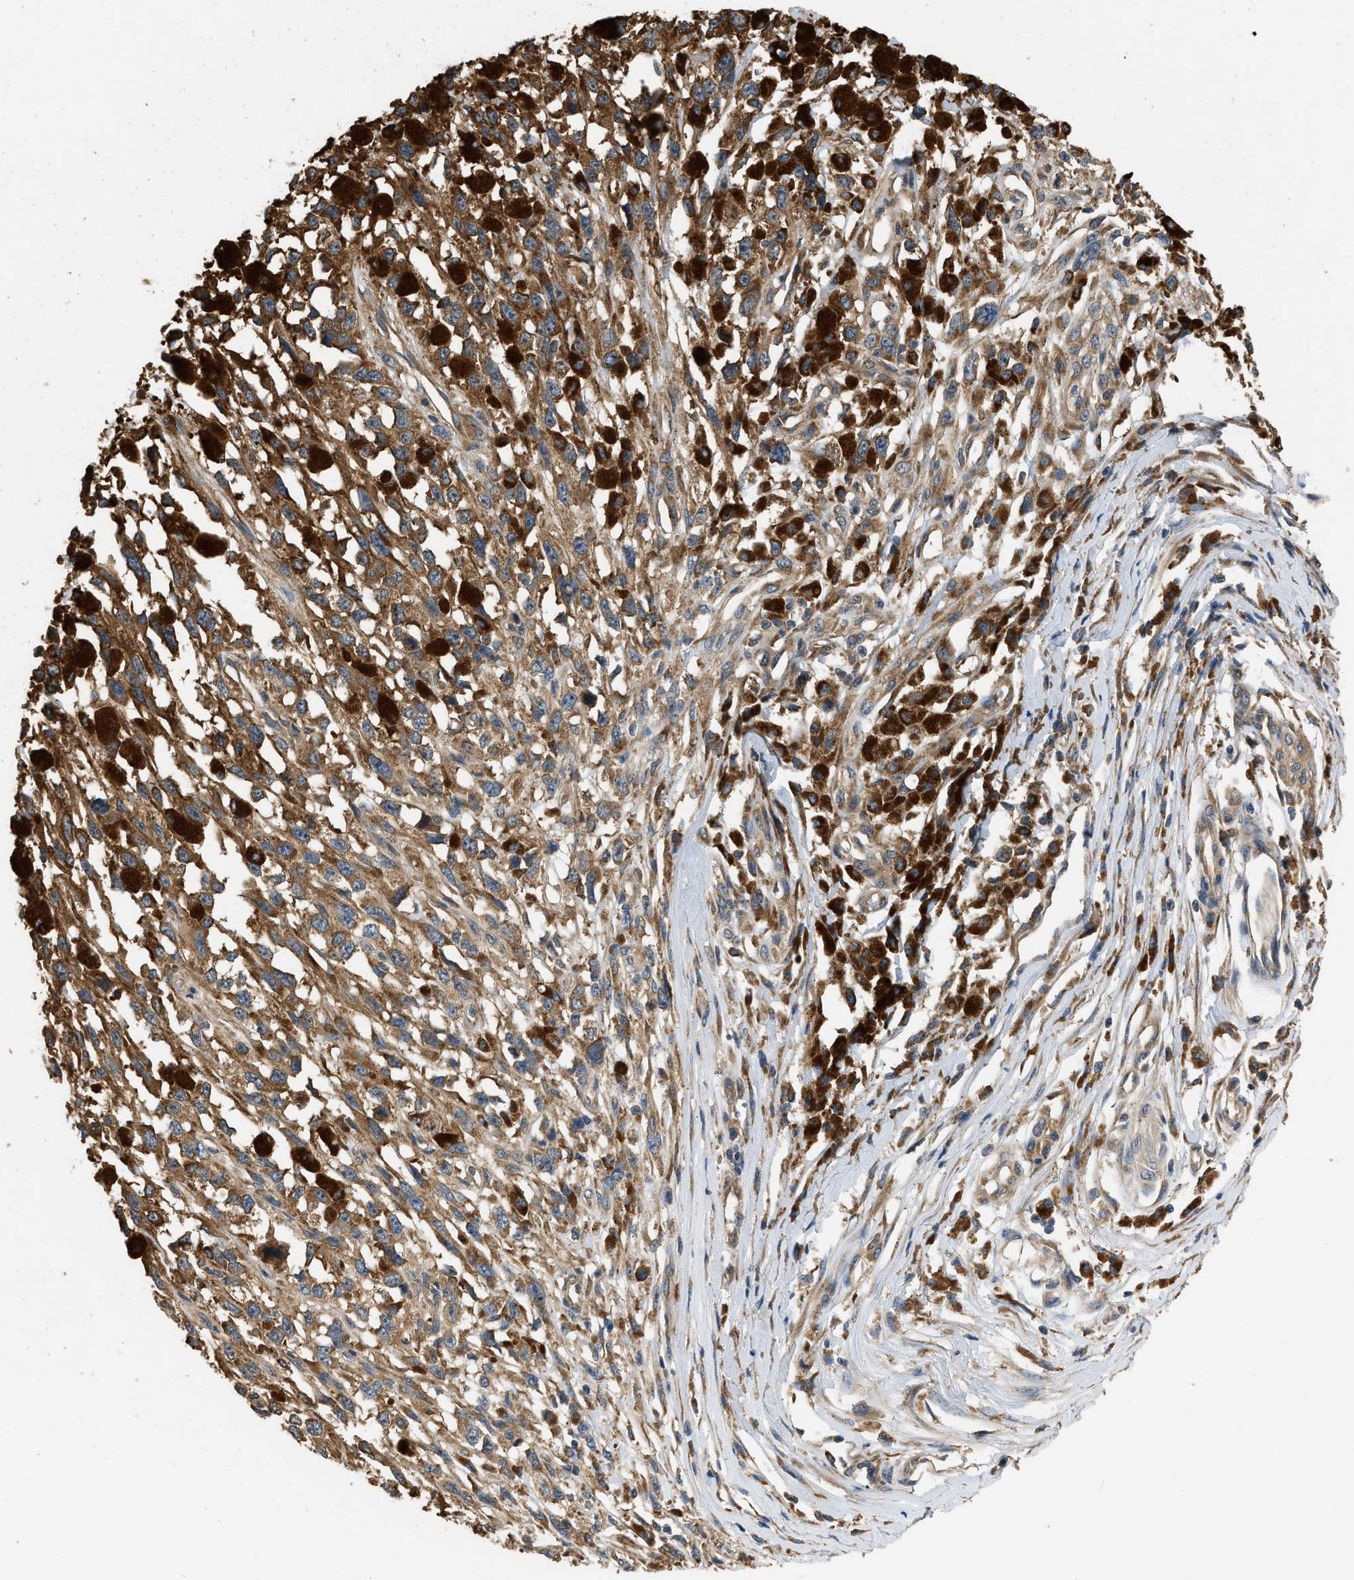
{"staining": {"intensity": "moderate", "quantity": ">75%", "location": "cytoplasmic/membranous"}, "tissue": "melanoma", "cell_type": "Tumor cells", "image_type": "cancer", "snomed": [{"axis": "morphology", "description": "Malignant melanoma, Metastatic site"}, {"axis": "topography", "description": "Lymph node"}], "caption": "Brown immunohistochemical staining in human melanoma demonstrates moderate cytoplasmic/membranous positivity in about >75% of tumor cells. The staining was performed using DAB to visualize the protein expression in brown, while the nuclei were stained in blue with hematoxylin (Magnification: 20x).", "gene": "SLC36A4", "patient": {"sex": "male", "age": 59}}